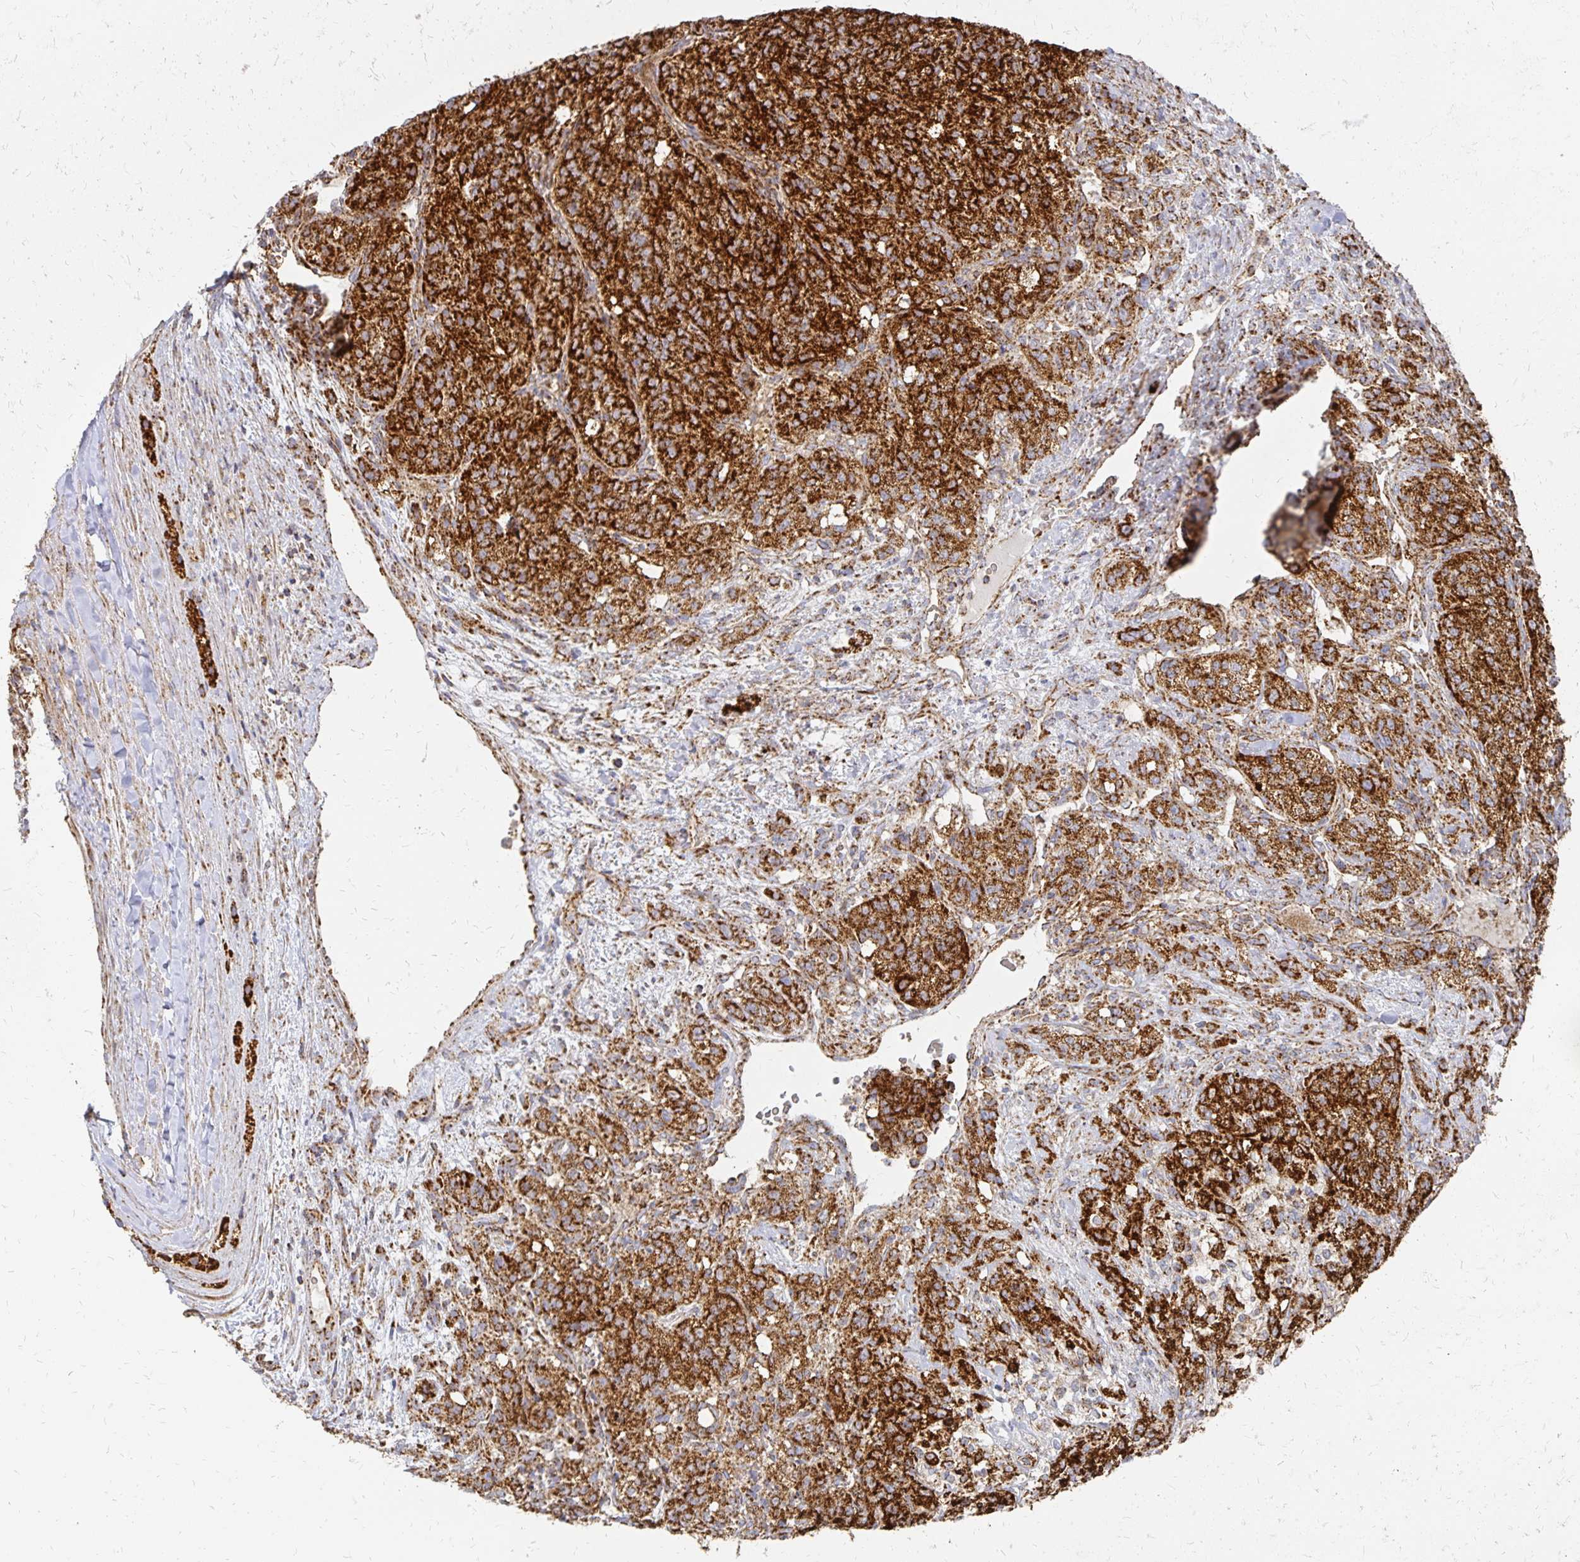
{"staining": {"intensity": "strong", "quantity": ">75%", "location": "cytoplasmic/membranous"}, "tissue": "renal cancer", "cell_type": "Tumor cells", "image_type": "cancer", "snomed": [{"axis": "morphology", "description": "Adenocarcinoma, NOS"}, {"axis": "topography", "description": "Kidney"}], "caption": "This image exhibits renal cancer stained with IHC to label a protein in brown. The cytoplasmic/membranous of tumor cells show strong positivity for the protein. Nuclei are counter-stained blue.", "gene": "STOML2", "patient": {"sex": "female", "age": 63}}